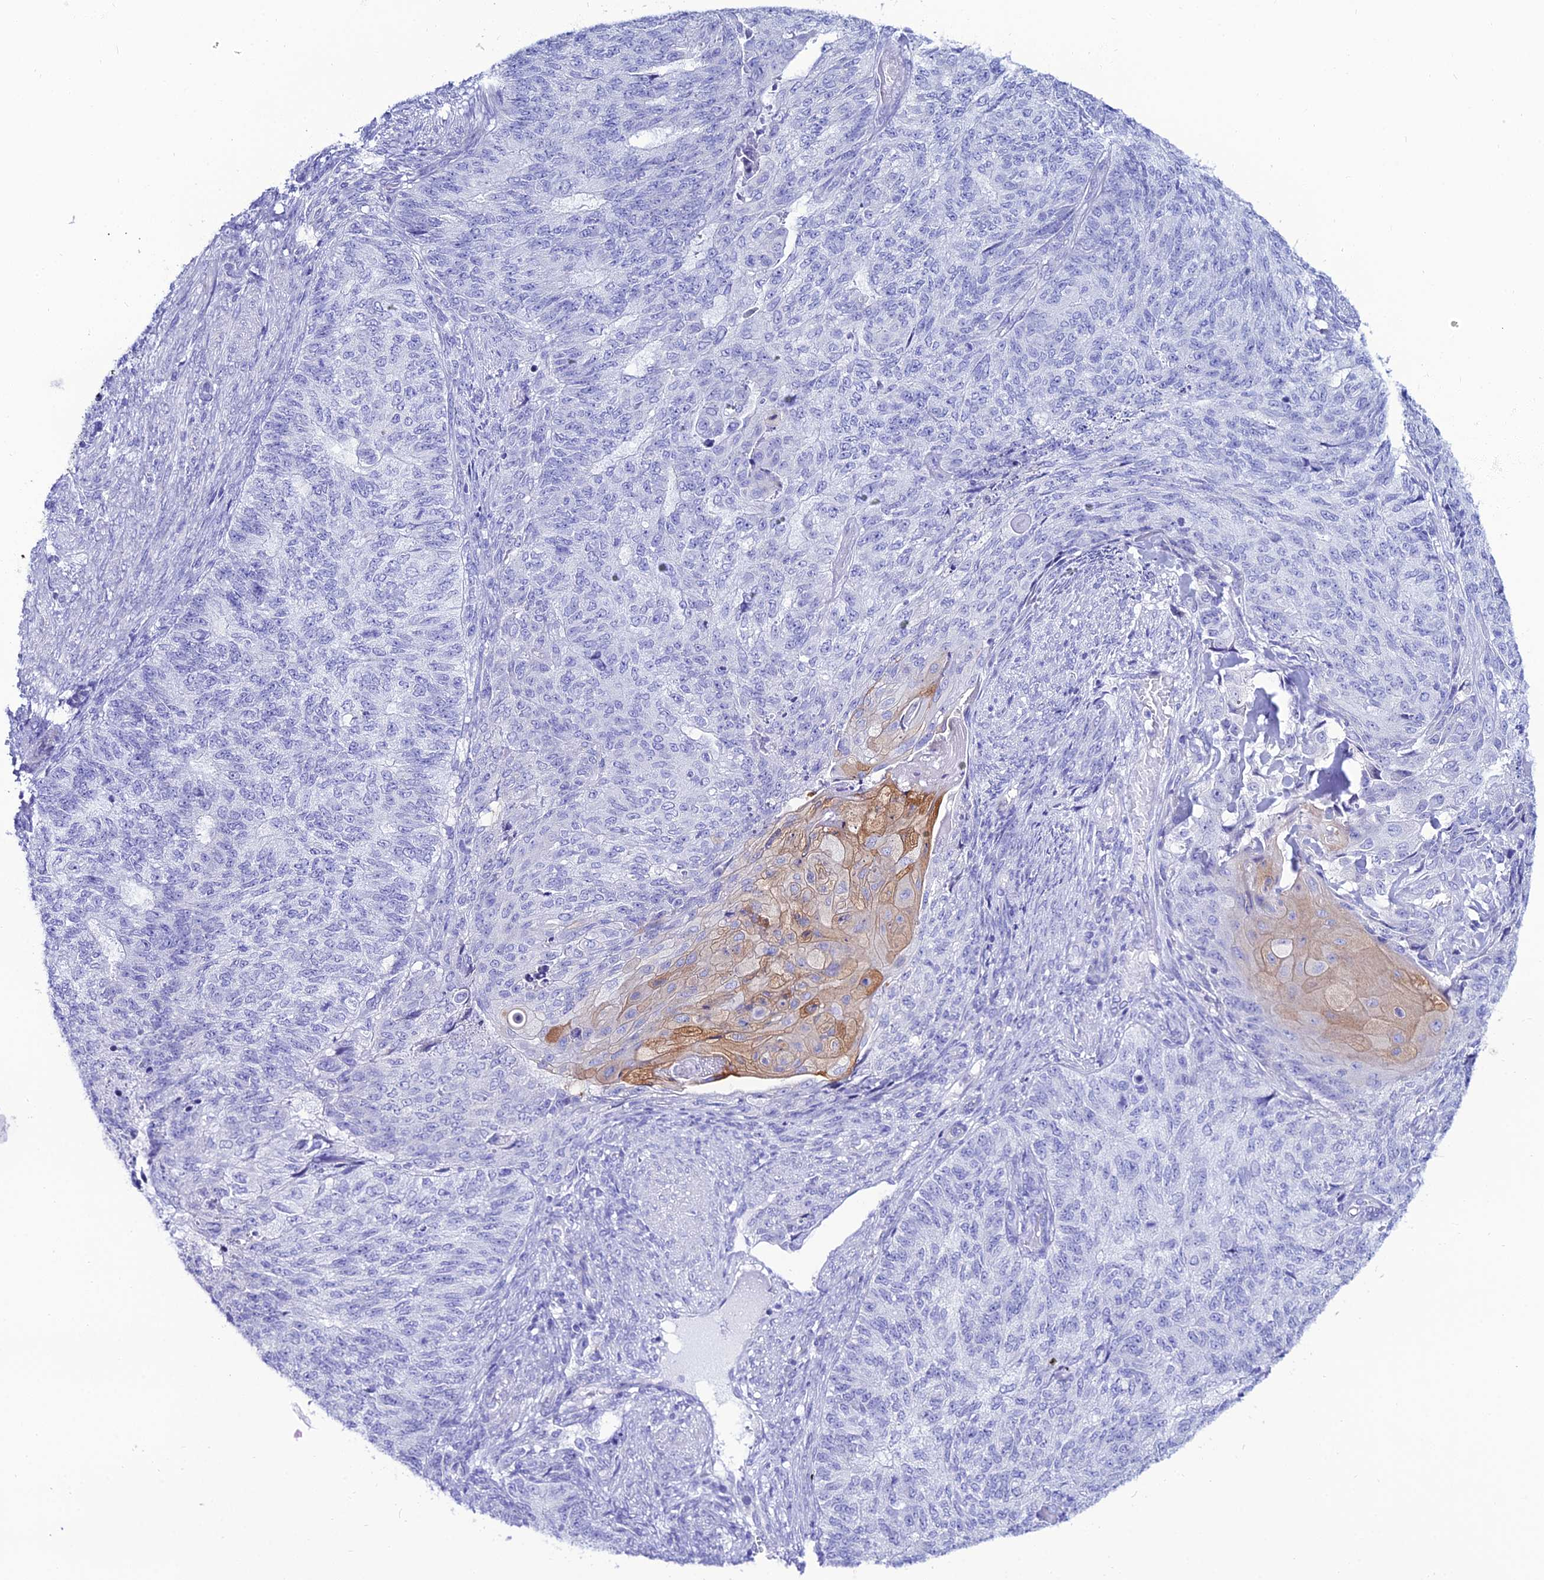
{"staining": {"intensity": "negative", "quantity": "none", "location": "none"}, "tissue": "endometrial cancer", "cell_type": "Tumor cells", "image_type": "cancer", "snomed": [{"axis": "morphology", "description": "Adenocarcinoma, NOS"}, {"axis": "topography", "description": "Endometrium"}], "caption": "Immunohistochemistry (IHC) of human endometrial adenocarcinoma exhibits no staining in tumor cells.", "gene": "OR4D5", "patient": {"sex": "female", "age": 32}}